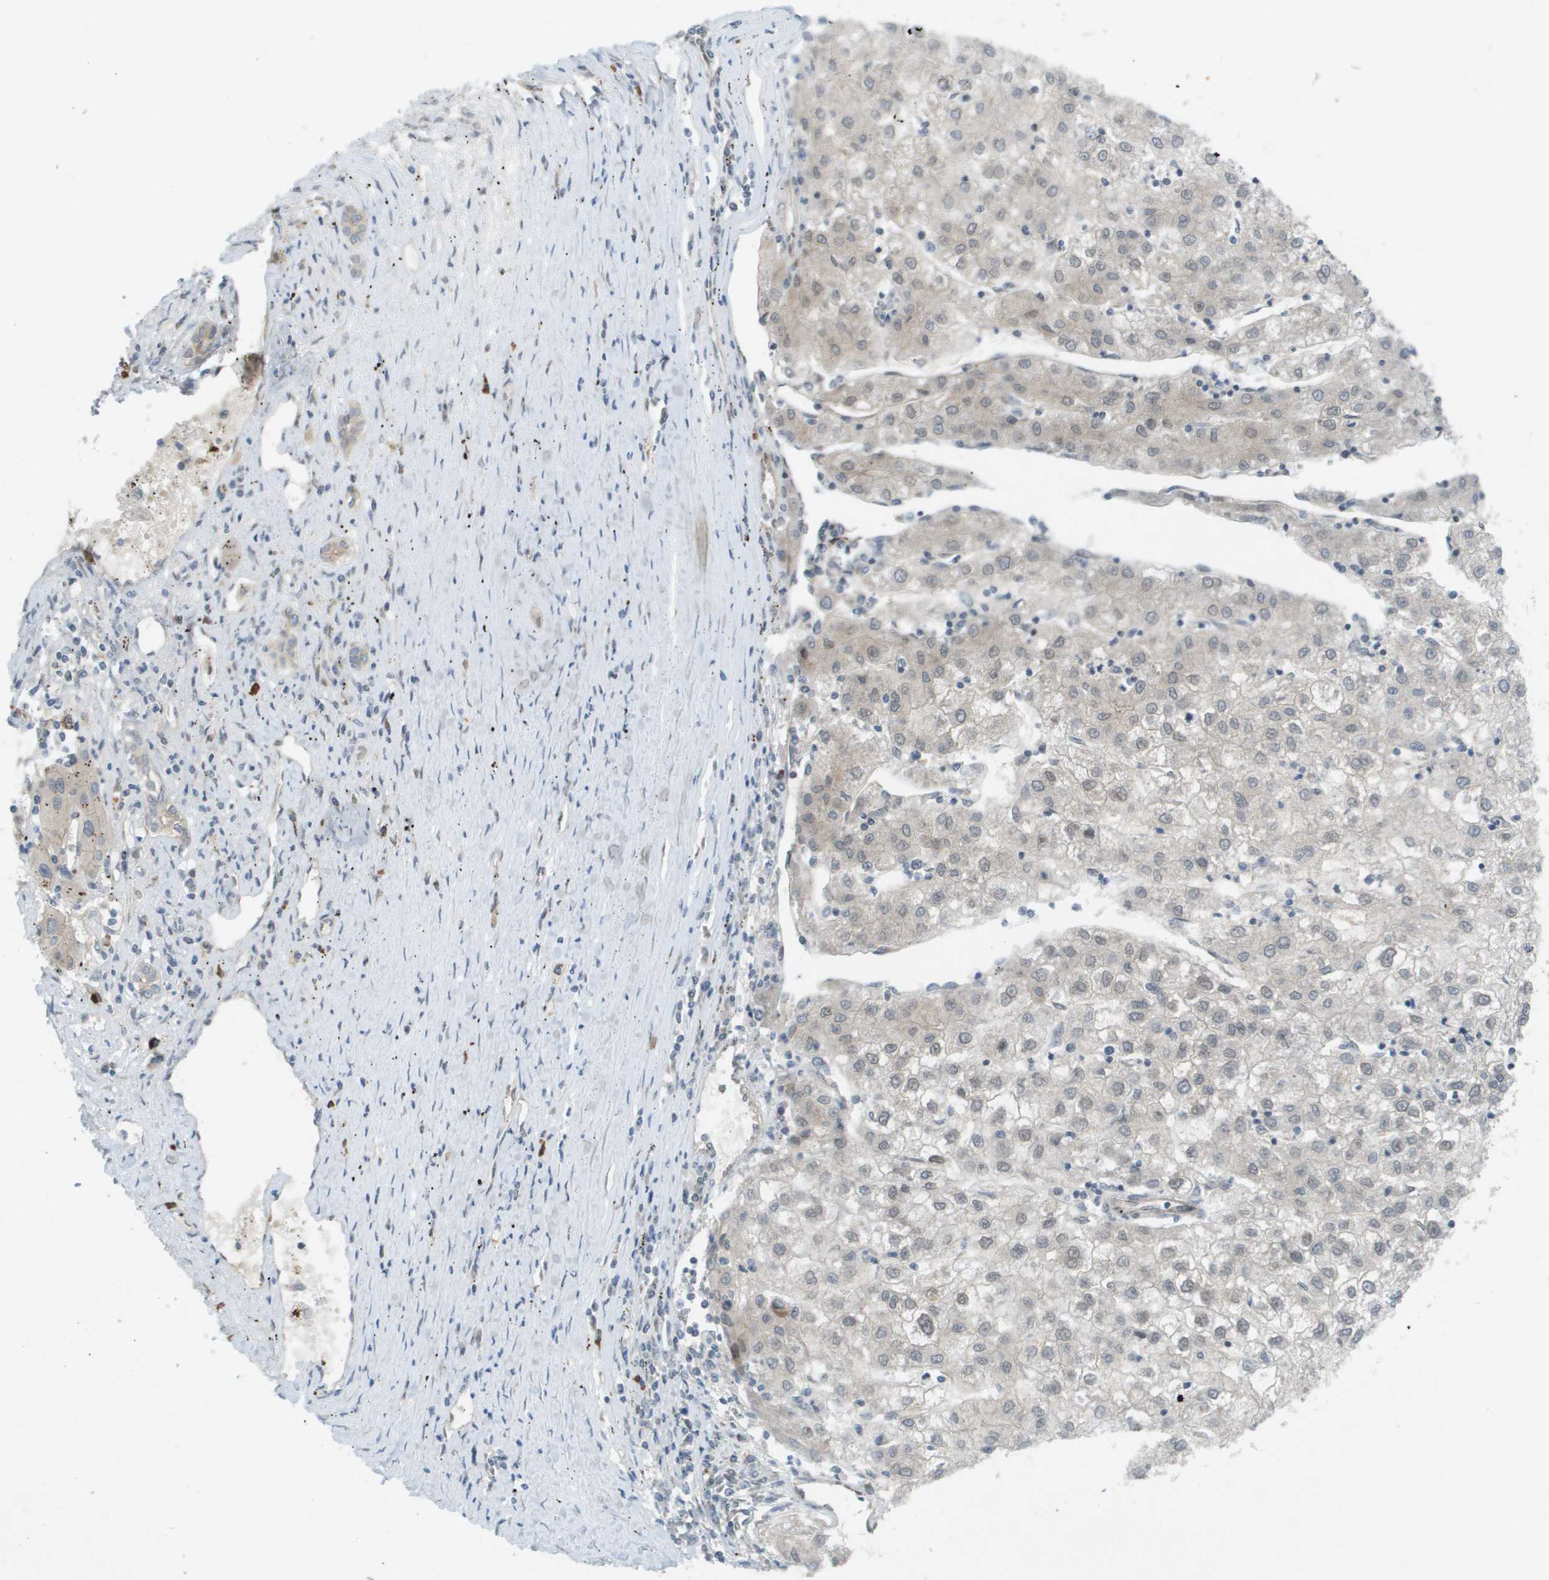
{"staining": {"intensity": "negative", "quantity": "none", "location": "none"}, "tissue": "liver cancer", "cell_type": "Tumor cells", "image_type": "cancer", "snomed": [{"axis": "morphology", "description": "Carcinoma, Hepatocellular, NOS"}, {"axis": "topography", "description": "Liver"}], "caption": "DAB (3,3'-diaminobenzidine) immunohistochemical staining of human hepatocellular carcinoma (liver) reveals no significant expression in tumor cells. (Brightfield microscopy of DAB IHC at high magnification).", "gene": "CACNB4", "patient": {"sex": "male", "age": 72}}